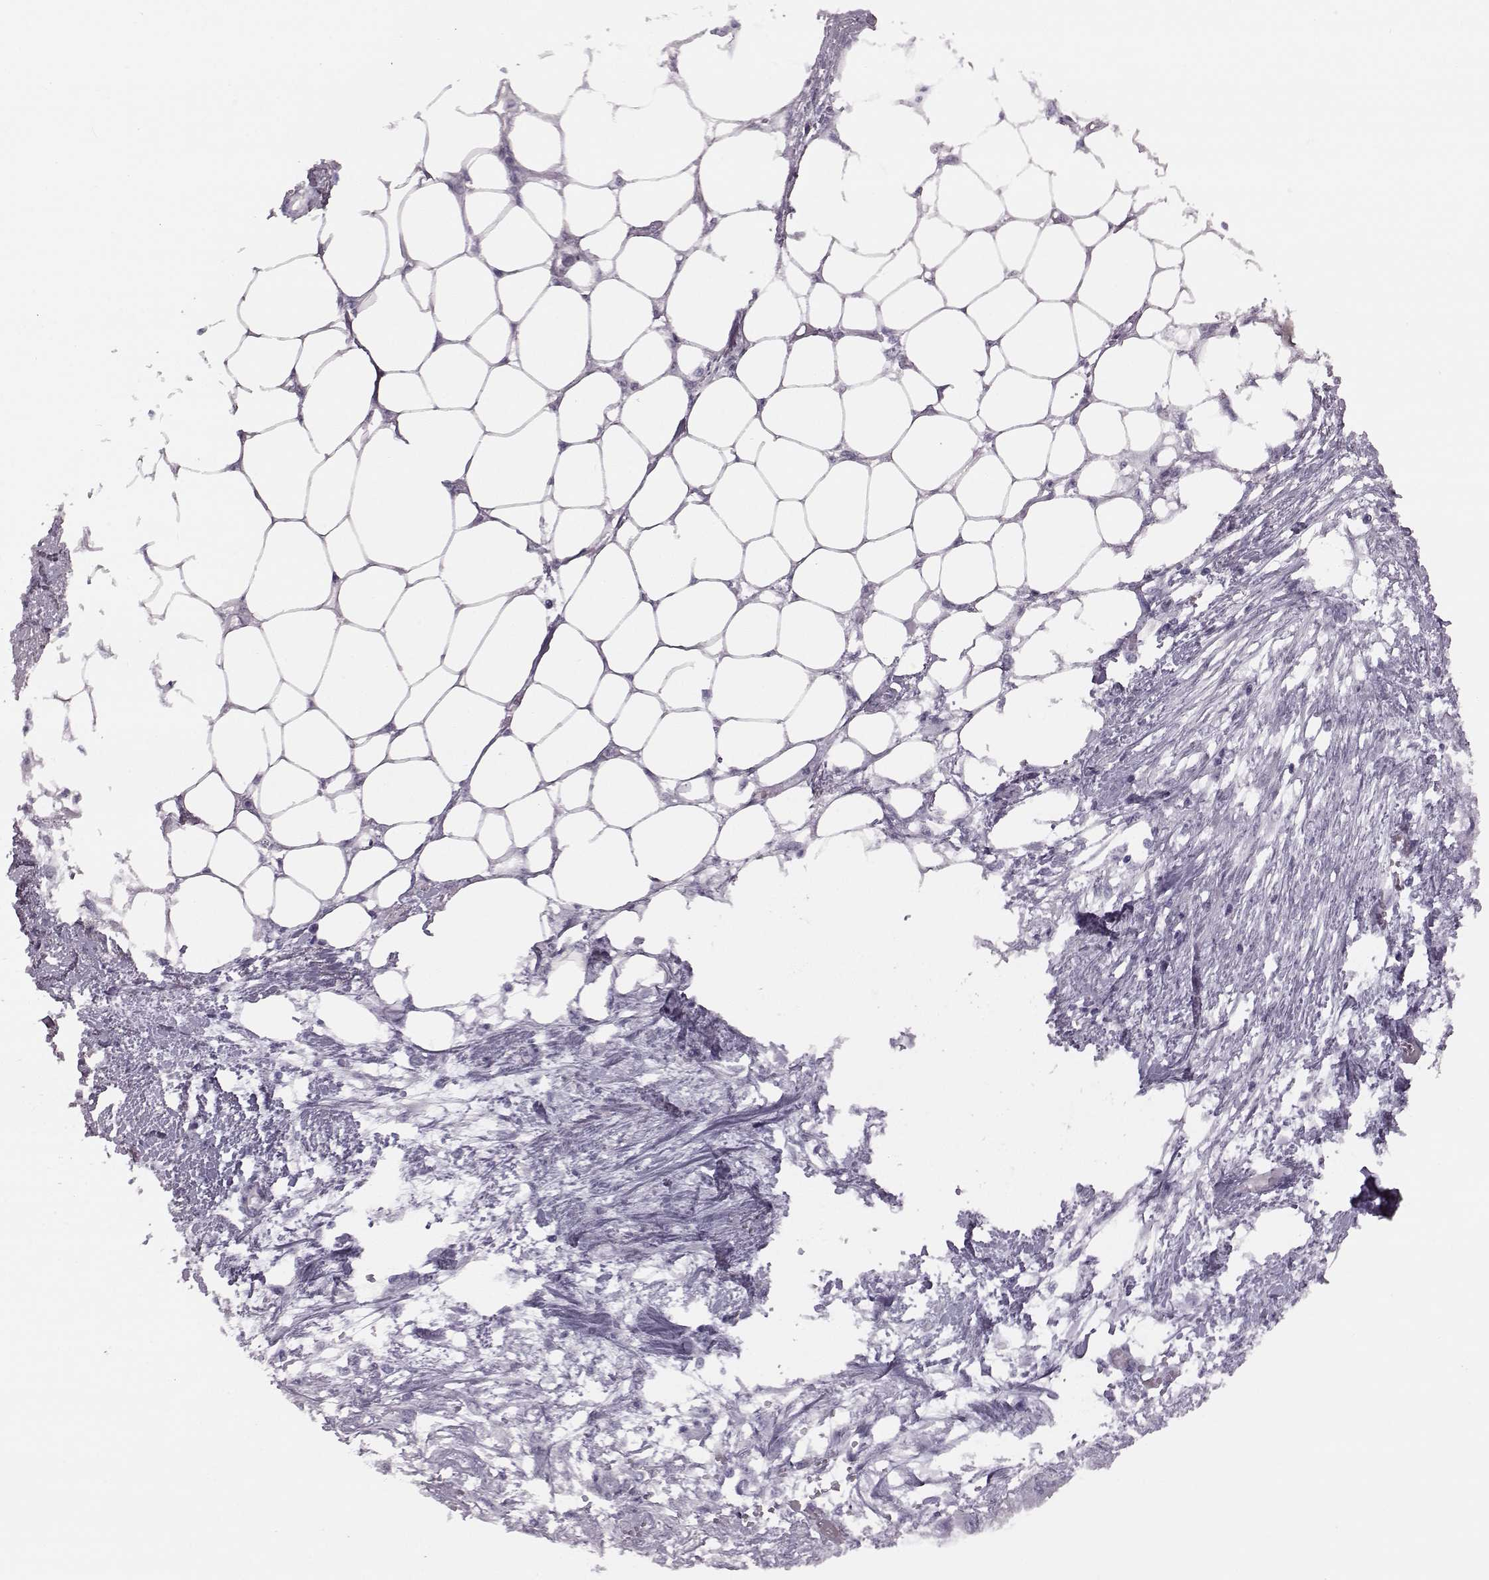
{"staining": {"intensity": "negative", "quantity": "none", "location": "none"}, "tissue": "endometrial cancer", "cell_type": "Tumor cells", "image_type": "cancer", "snomed": [{"axis": "morphology", "description": "Adenocarcinoma, NOS"}, {"axis": "morphology", "description": "Adenocarcinoma, metastatic, NOS"}, {"axis": "topography", "description": "Adipose tissue"}, {"axis": "topography", "description": "Endometrium"}], "caption": "IHC image of neoplastic tissue: endometrial metastatic adenocarcinoma stained with DAB (3,3'-diaminobenzidine) exhibits no significant protein expression in tumor cells.", "gene": "JSRP1", "patient": {"sex": "female", "age": 67}}